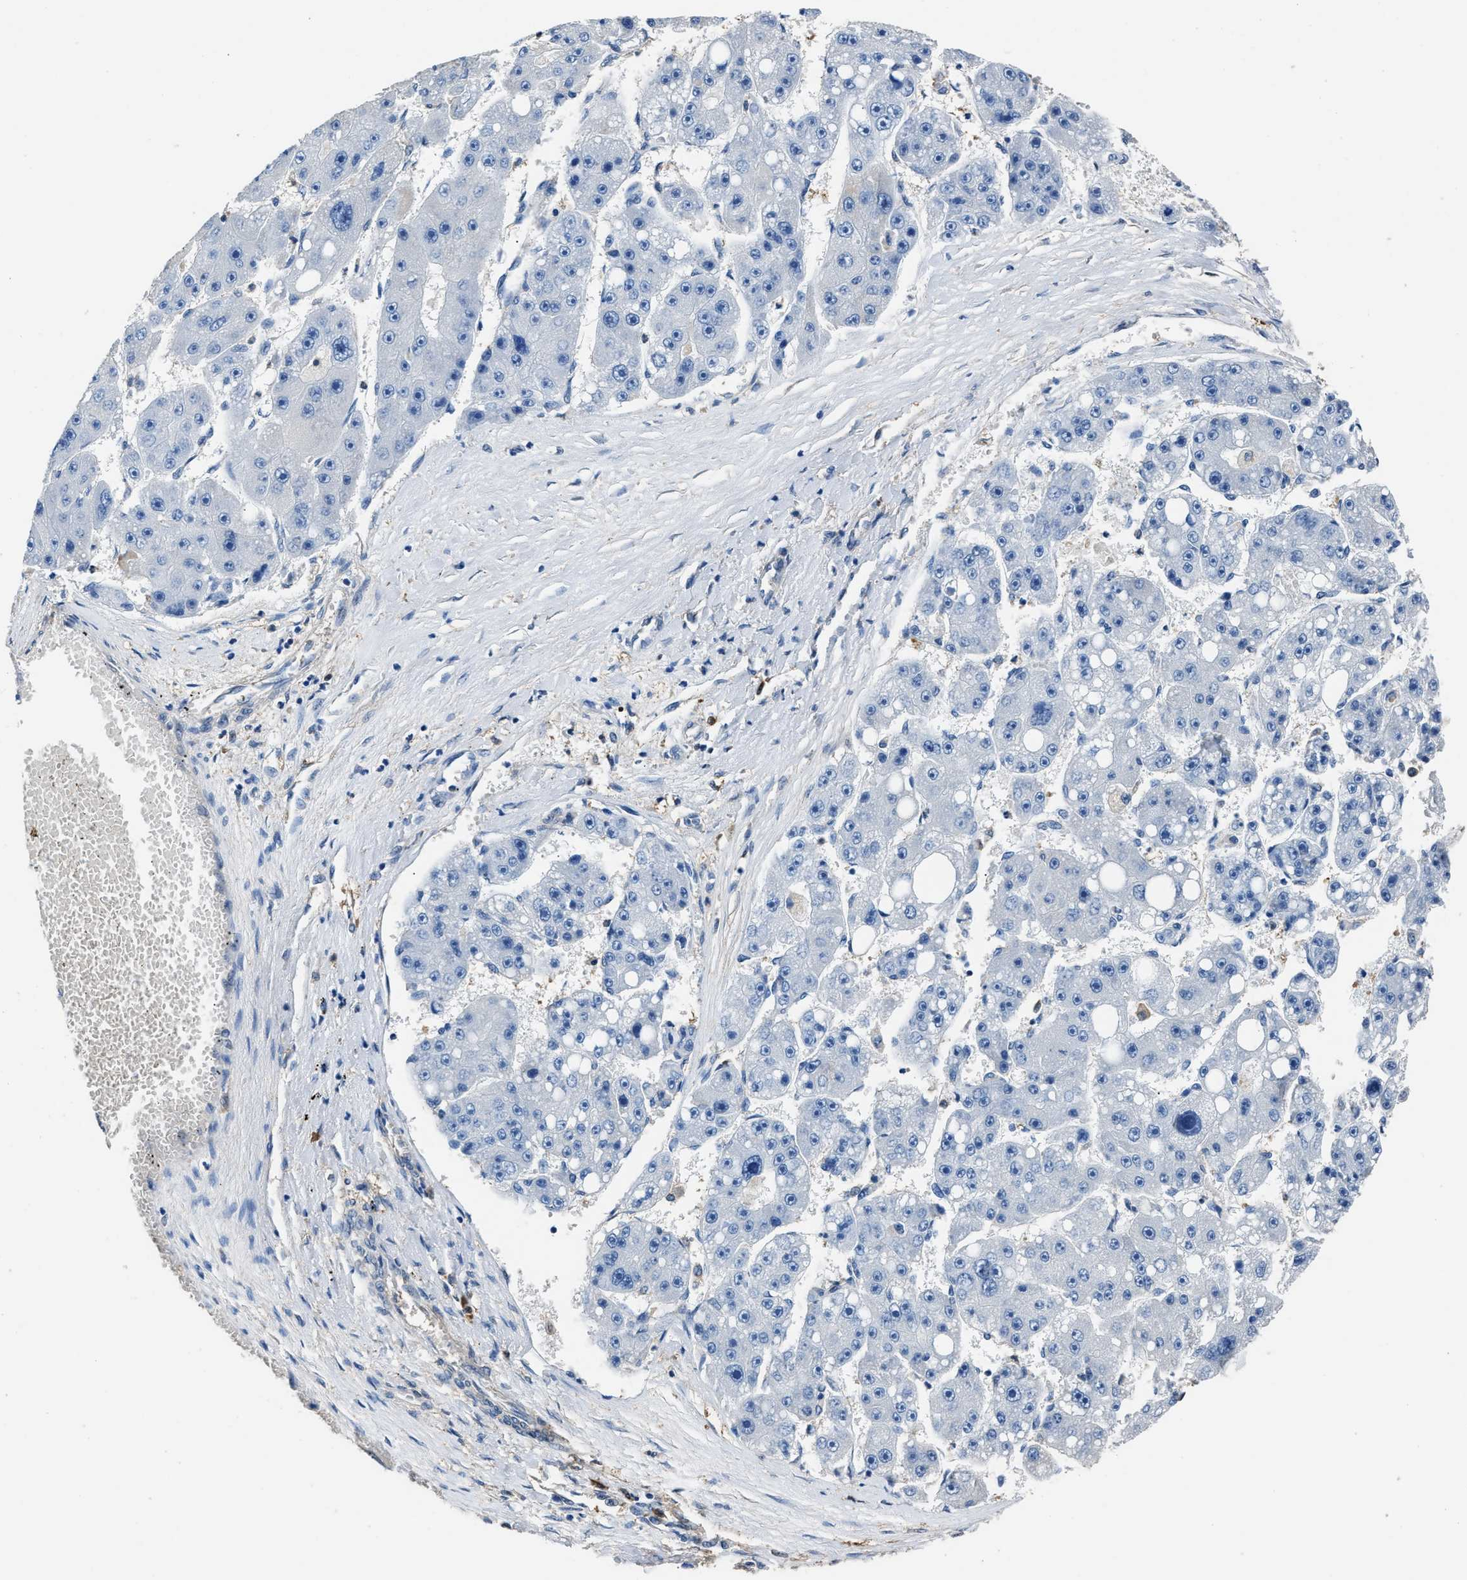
{"staining": {"intensity": "negative", "quantity": "none", "location": "none"}, "tissue": "liver cancer", "cell_type": "Tumor cells", "image_type": "cancer", "snomed": [{"axis": "morphology", "description": "Carcinoma, Hepatocellular, NOS"}, {"axis": "topography", "description": "Liver"}], "caption": "An image of liver cancer stained for a protein displays no brown staining in tumor cells. Nuclei are stained in blue.", "gene": "GSTP1", "patient": {"sex": "female", "age": 61}}